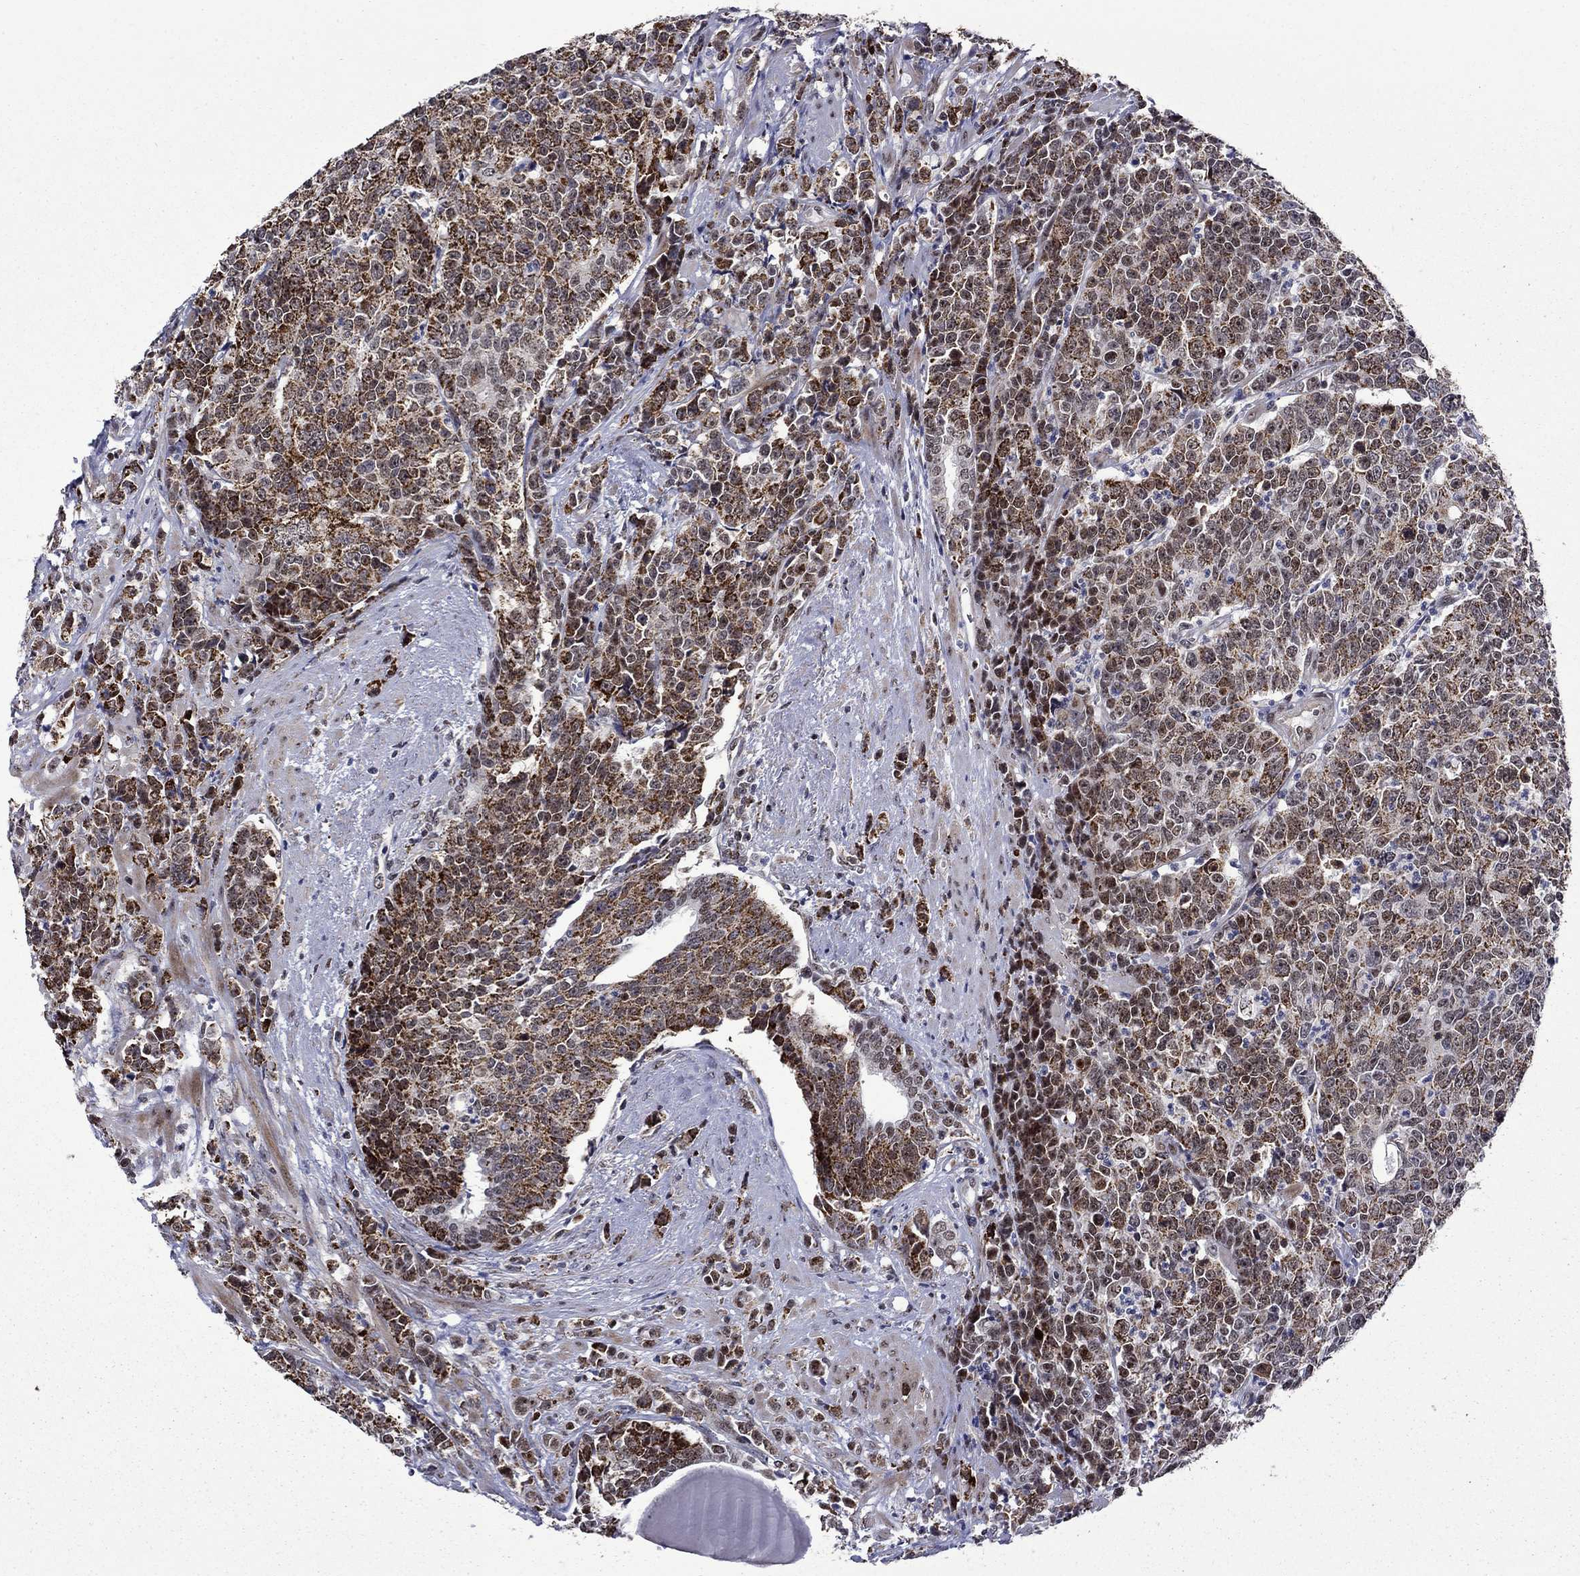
{"staining": {"intensity": "moderate", "quantity": ">75%", "location": "cytoplasmic/membranous"}, "tissue": "prostate cancer", "cell_type": "Tumor cells", "image_type": "cancer", "snomed": [{"axis": "morphology", "description": "Adenocarcinoma, NOS"}, {"axis": "topography", "description": "Prostate"}], "caption": "This histopathology image exhibits IHC staining of human prostate cancer (adenocarcinoma), with medium moderate cytoplasmic/membranous staining in approximately >75% of tumor cells.", "gene": "SURF2", "patient": {"sex": "male", "age": 67}}